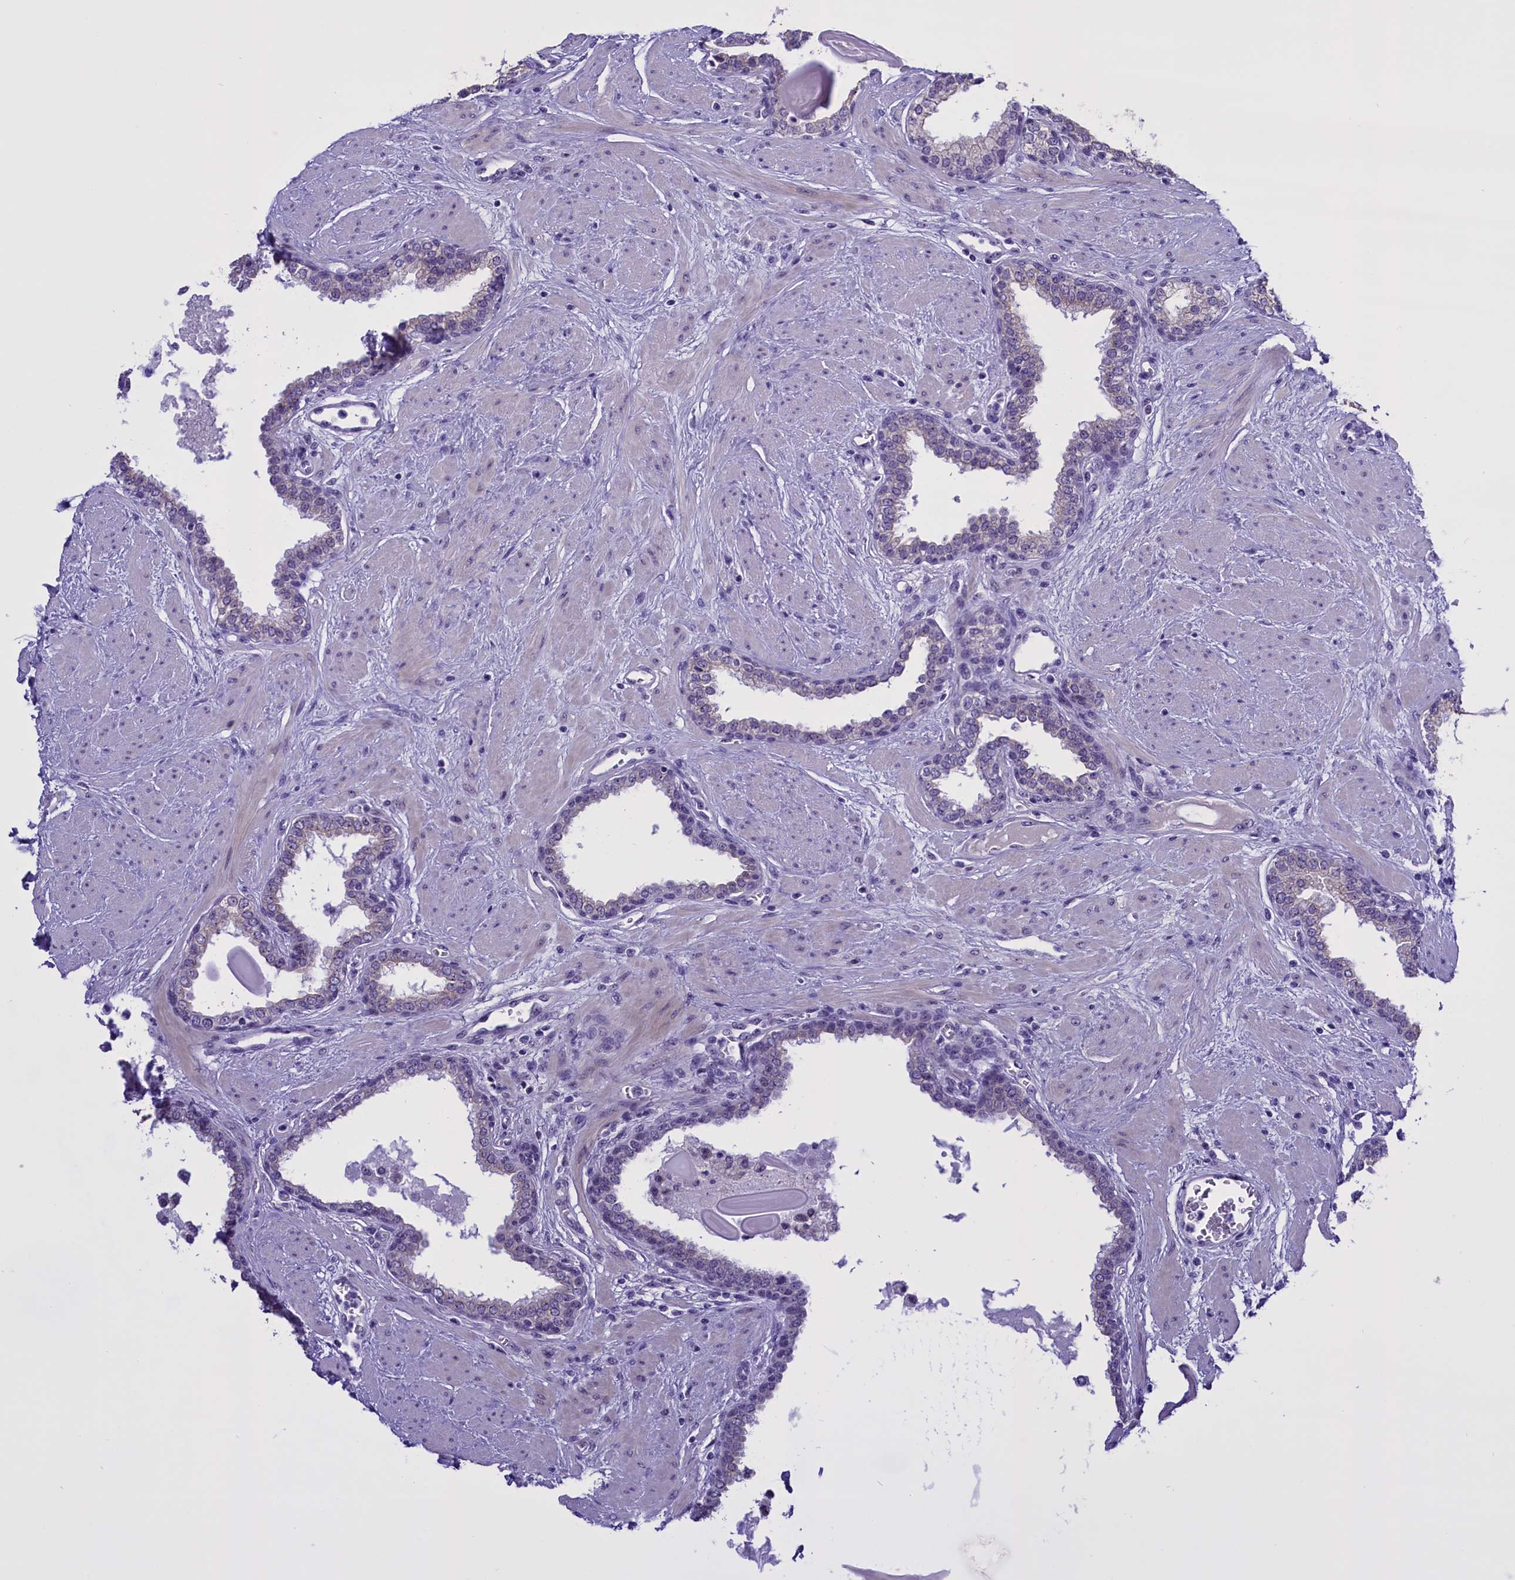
{"staining": {"intensity": "weak", "quantity": "<25%", "location": "nuclear"}, "tissue": "prostate", "cell_type": "Glandular cells", "image_type": "normal", "snomed": [{"axis": "morphology", "description": "Normal tissue, NOS"}, {"axis": "topography", "description": "Prostate"}], "caption": "An immunohistochemistry photomicrograph of benign prostate is shown. There is no staining in glandular cells of prostate.", "gene": "TBL3", "patient": {"sex": "male", "age": 51}}